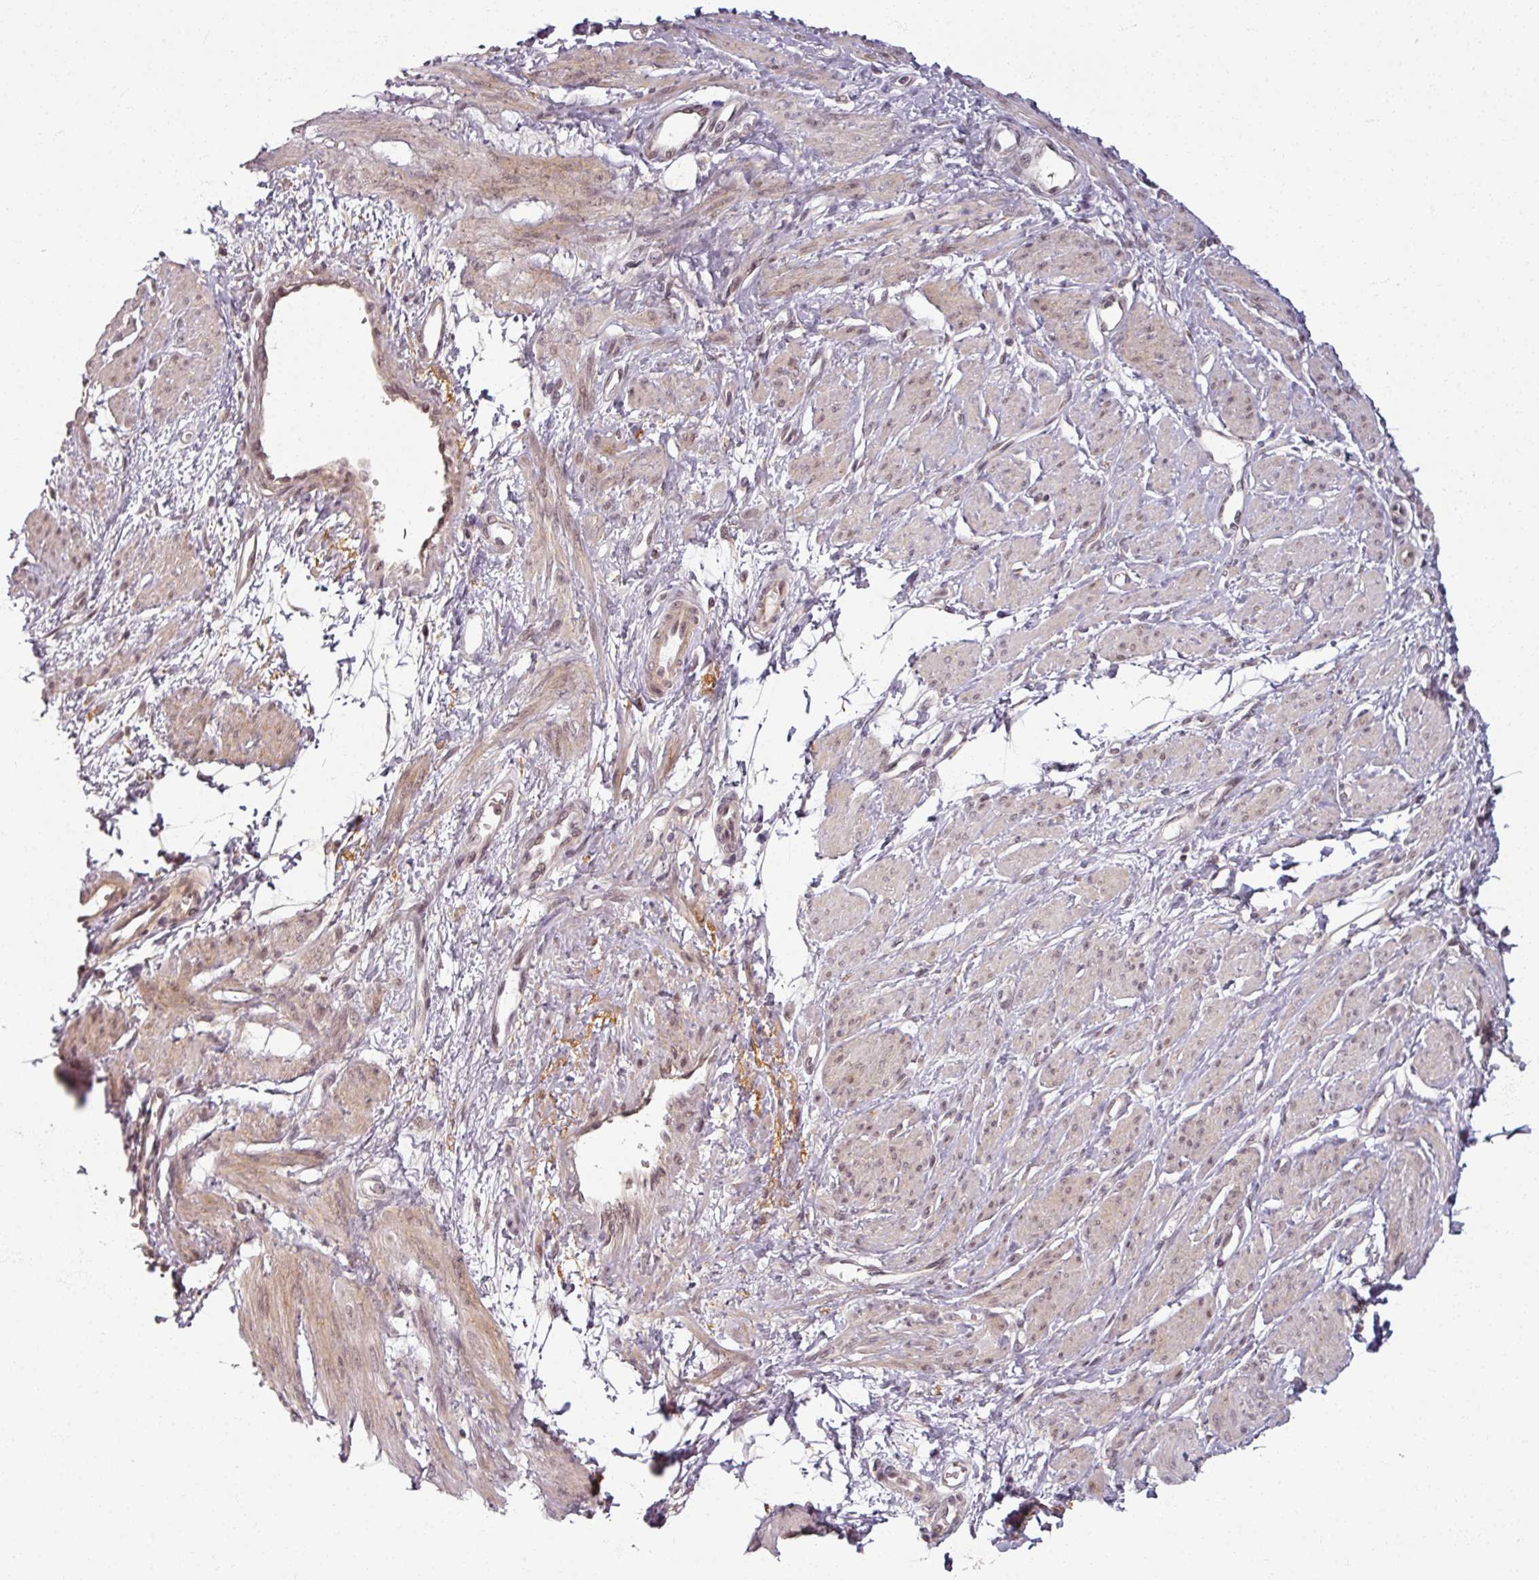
{"staining": {"intensity": "weak", "quantity": "25%-75%", "location": "cytoplasmic/membranous,nuclear"}, "tissue": "smooth muscle", "cell_type": "Smooth muscle cells", "image_type": "normal", "snomed": [{"axis": "morphology", "description": "Normal tissue, NOS"}, {"axis": "topography", "description": "Smooth muscle"}, {"axis": "topography", "description": "Uterus"}], "caption": "Immunohistochemical staining of normal smooth muscle exhibits weak cytoplasmic/membranous,nuclear protein staining in approximately 25%-75% of smooth muscle cells.", "gene": "POLR2G", "patient": {"sex": "female", "age": 39}}